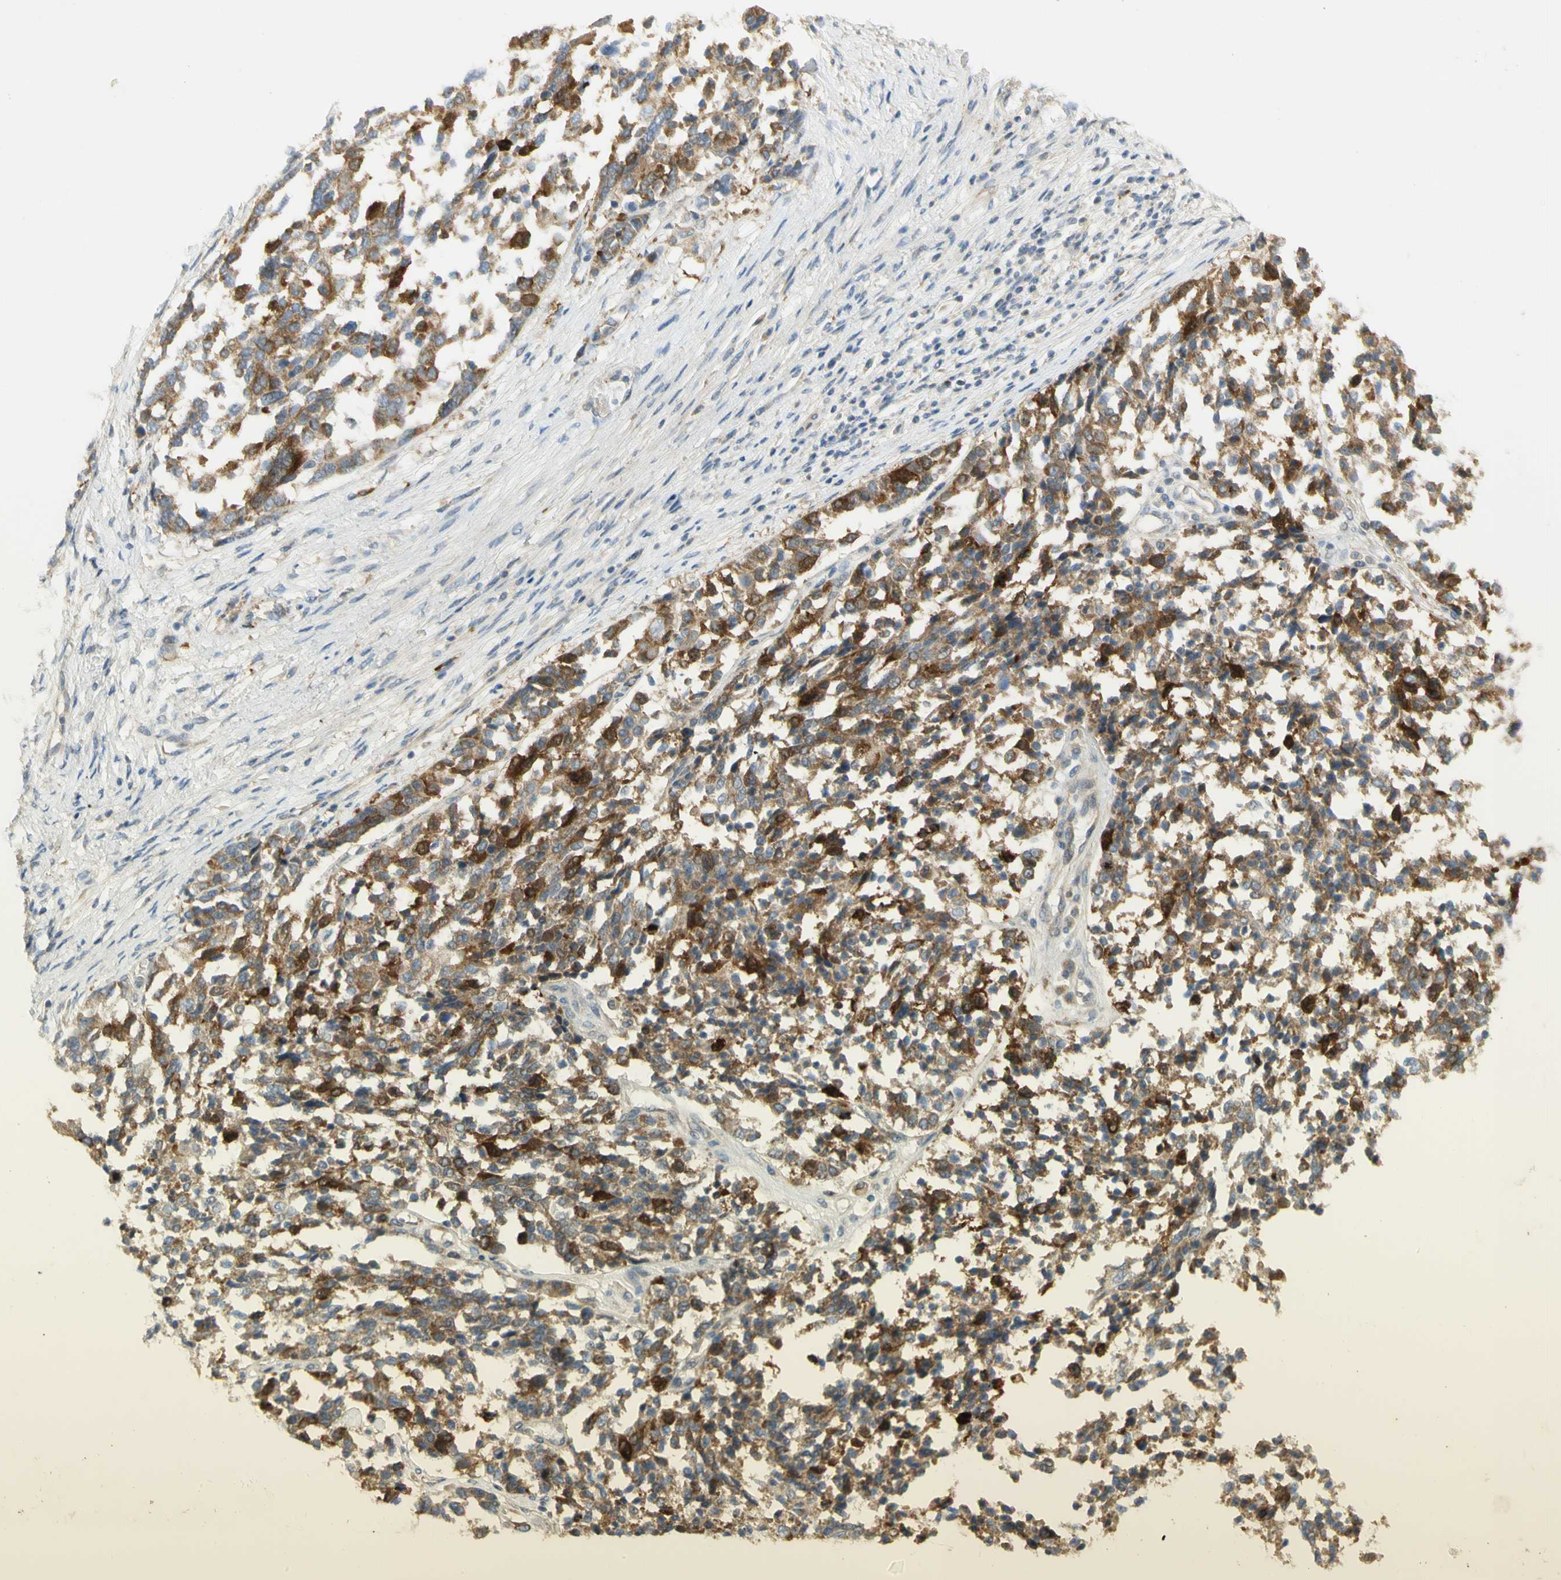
{"staining": {"intensity": "strong", "quantity": ">75%", "location": "cytoplasmic/membranous"}, "tissue": "ovarian cancer", "cell_type": "Tumor cells", "image_type": "cancer", "snomed": [{"axis": "morphology", "description": "Cystadenocarcinoma, serous, NOS"}, {"axis": "topography", "description": "Ovary"}], "caption": "A high amount of strong cytoplasmic/membranous staining is appreciated in approximately >75% of tumor cells in ovarian cancer tissue.", "gene": "KIF11", "patient": {"sex": "female", "age": 44}}